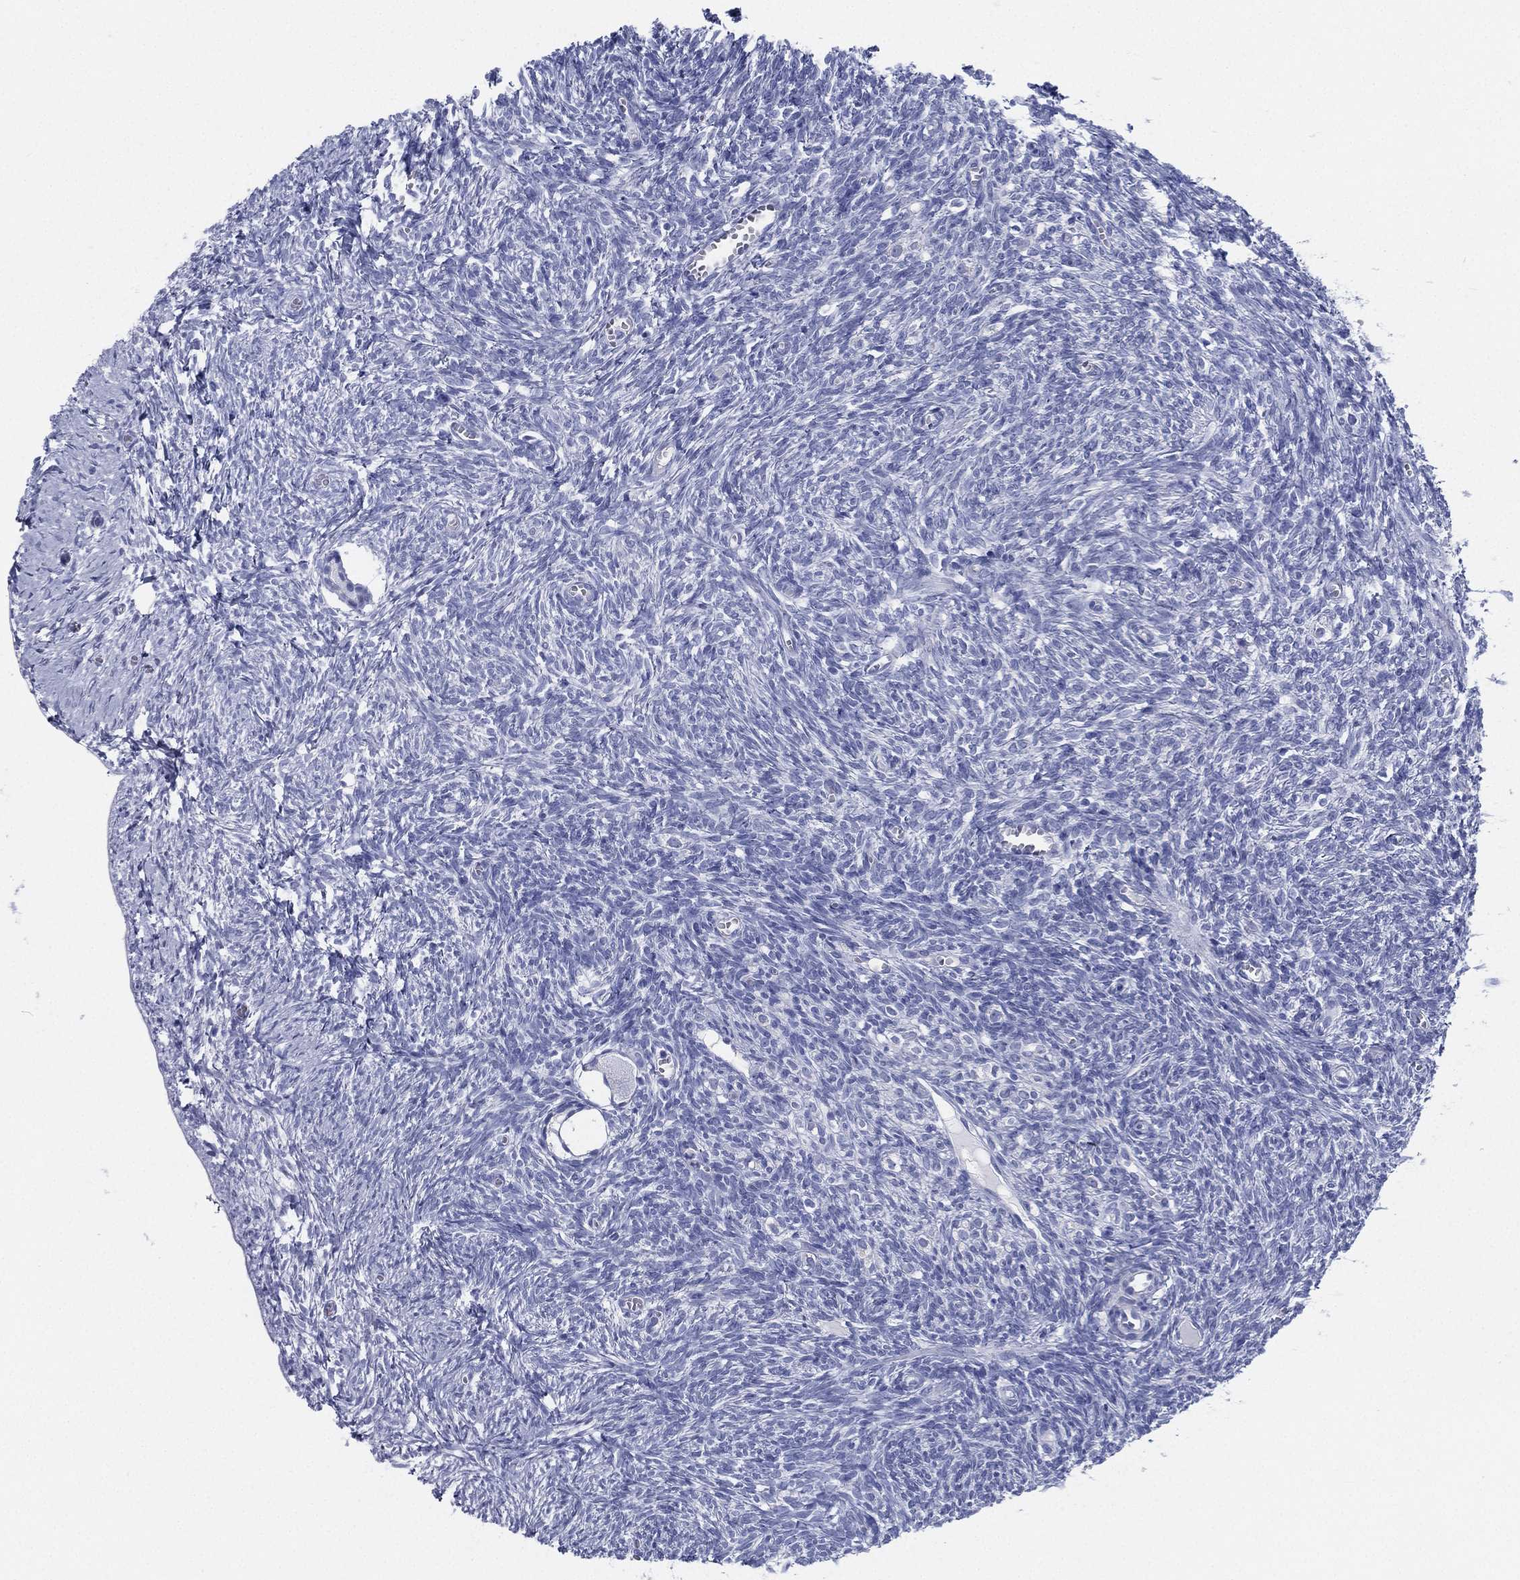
{"staining": {"intensity": "negative", "quantity": "none", "location": "none"}, "tissue": "ovary", "cell_type": "Follicle cells", "image_type": "normal", "snomed": [{"axis": "morphology", "description": "Normal tissue, NOS"}, {"axis": "topography", "description": "Ovary"}], "caption": "DAB (3,3'-diaminobenzidine) immunohistochemical staining of normal human ovary exhibits no significant staining in follicle cells. Brightfield microscopy of immunohistochemistry stained with DAB (brown) and hematoxylin (blue), captured at high magnification.", "gene": "ATP1B2", "patient": {"sex": "female", "age": 43}}